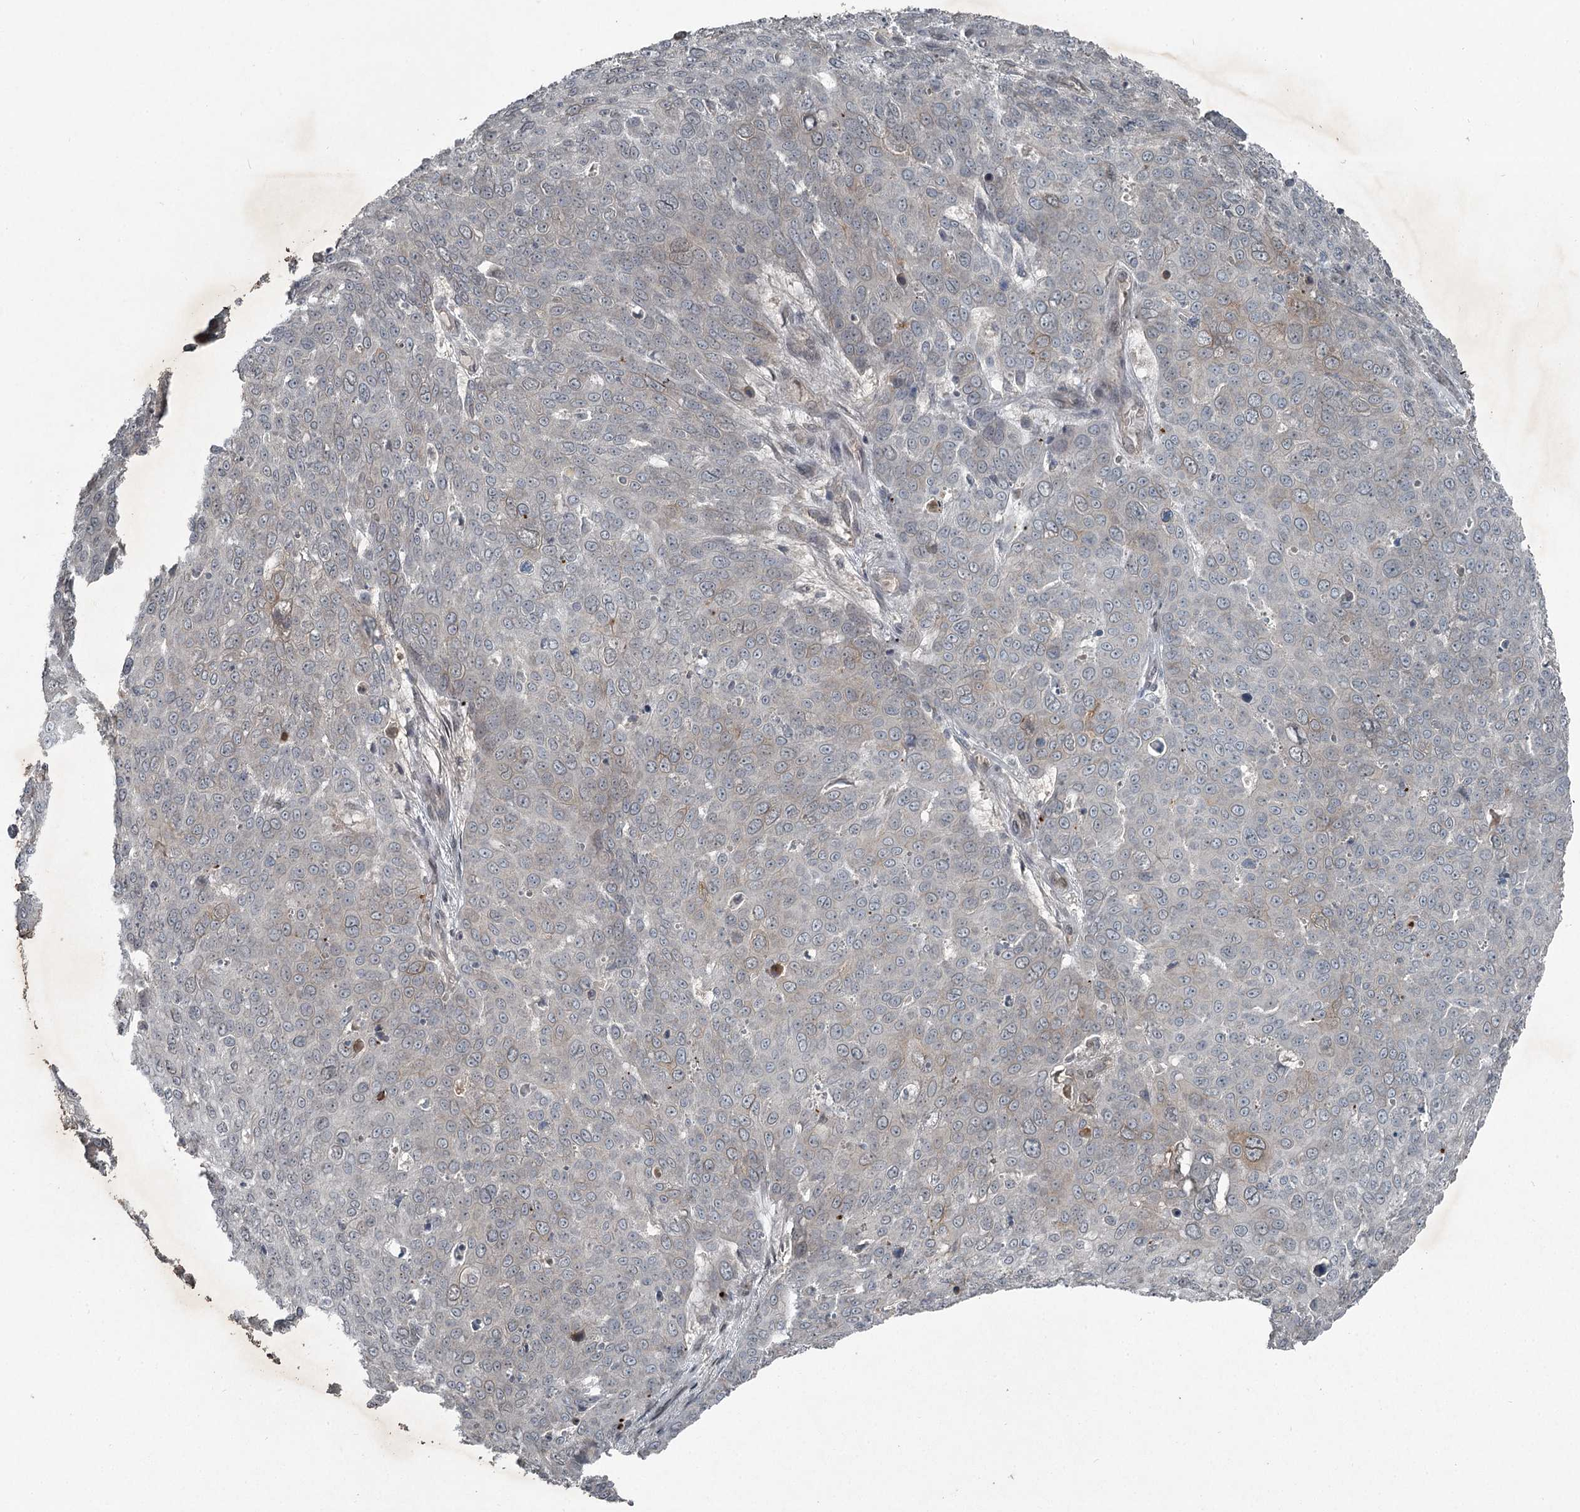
{"staining": {"intensity": "negative", "quantity": "none", "location": "none"}, "tissue": "skin cancer", "cell_type": "Tumor cells", "image_type": "cancer", "snomed": [{"axis": "morphology", "description": "Squamous cell carcinoma, NOS"}, {"axis": "topography", "description": "Skin"}], "caption": "This histopathology image is of skin squamous cell carcinoma stained with immunohistochemistry (IHC) to label a protein in brown with the nuclei are counter-stained blue. There is no expression in tumor cells.", "gene": "SLC39A8", "patient": {"sex": "male", "age": 71}}